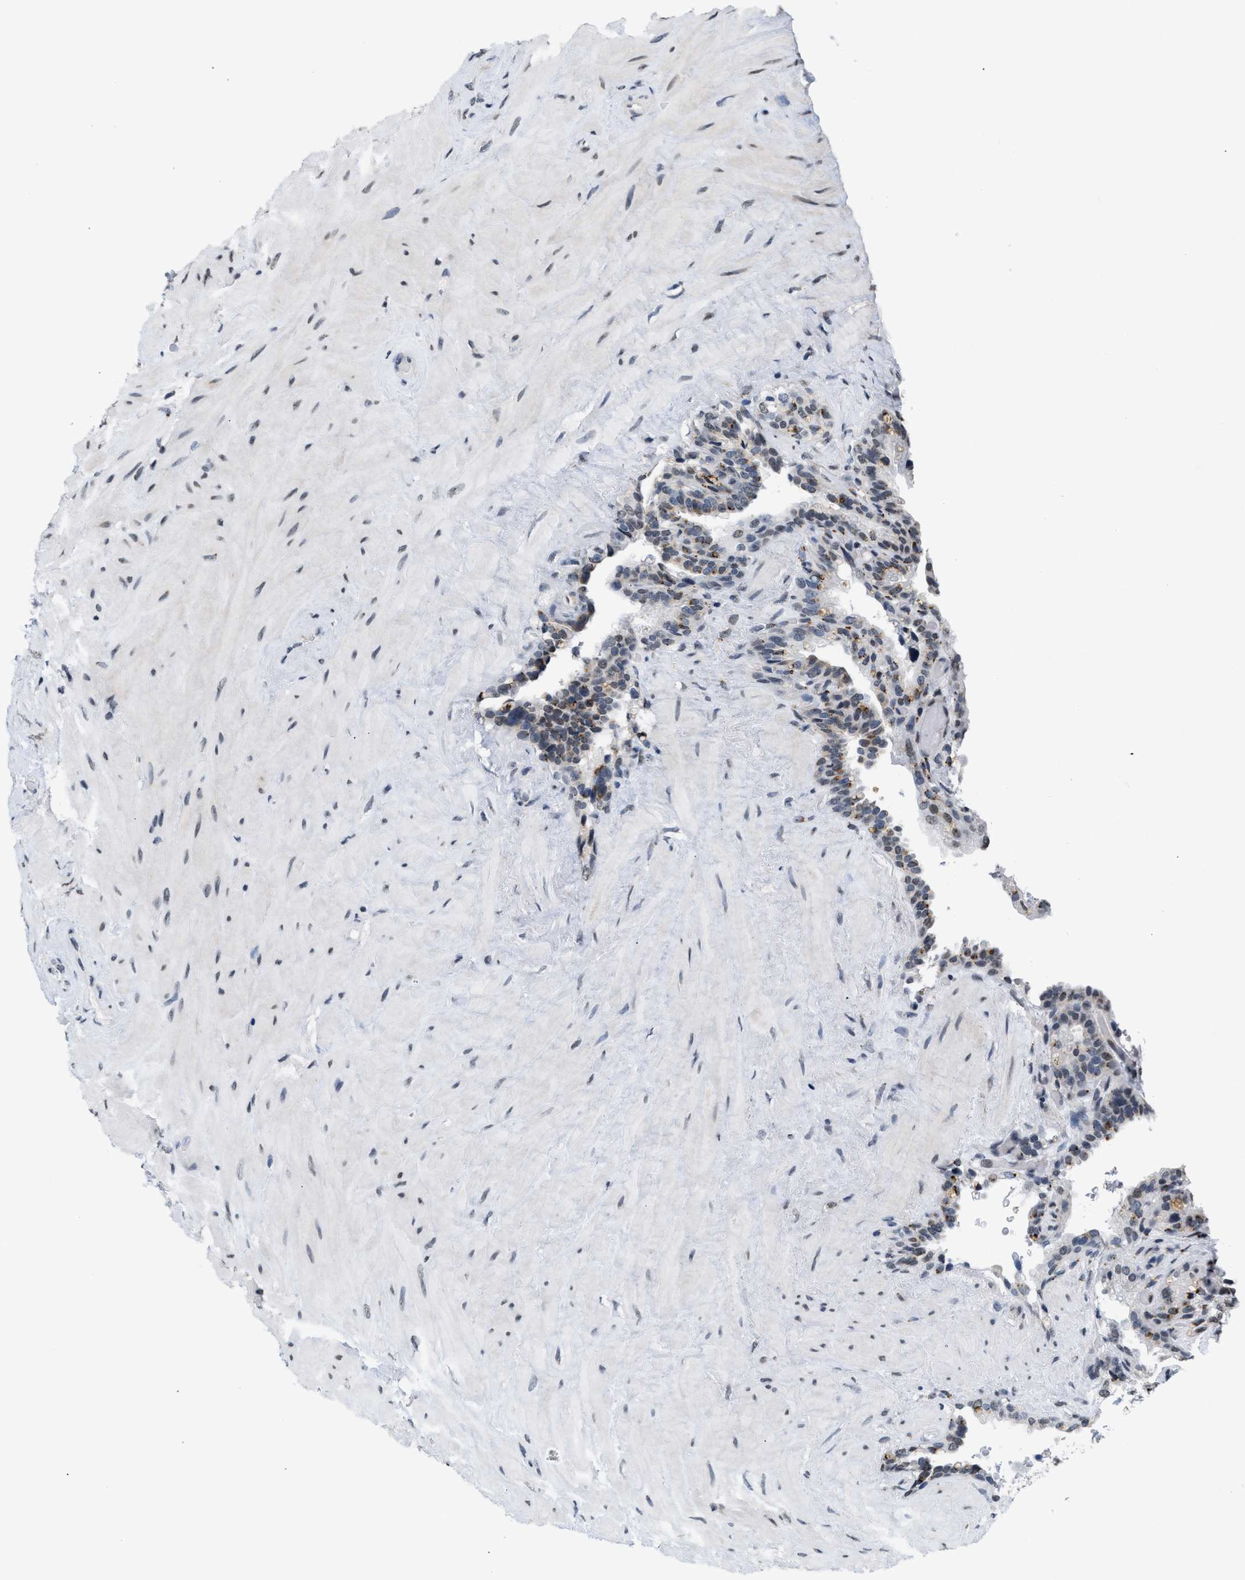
{"staining": {"intensity": "weak", "quantity": ">75%", "location": "nuclear"}, "tissue": "seminal vesicle", "cell_type": "Glandular cells", "image_type": "normal", "snomed": [{"axis": "morphology", "description": "Normal tissue, NOS"}, {"axis": "topography", "description": "Seminal veicle"}], "caption": "Weak nuclear staining is identified in about >75% of glandular cells in benign seminal vesicle. (DAB (3,3'-diaminobenzidine) = brown stain, brightfield microscopy at high magnification).", "gene": "RAF1", "patient": {"sex": "male", "age": 68}}